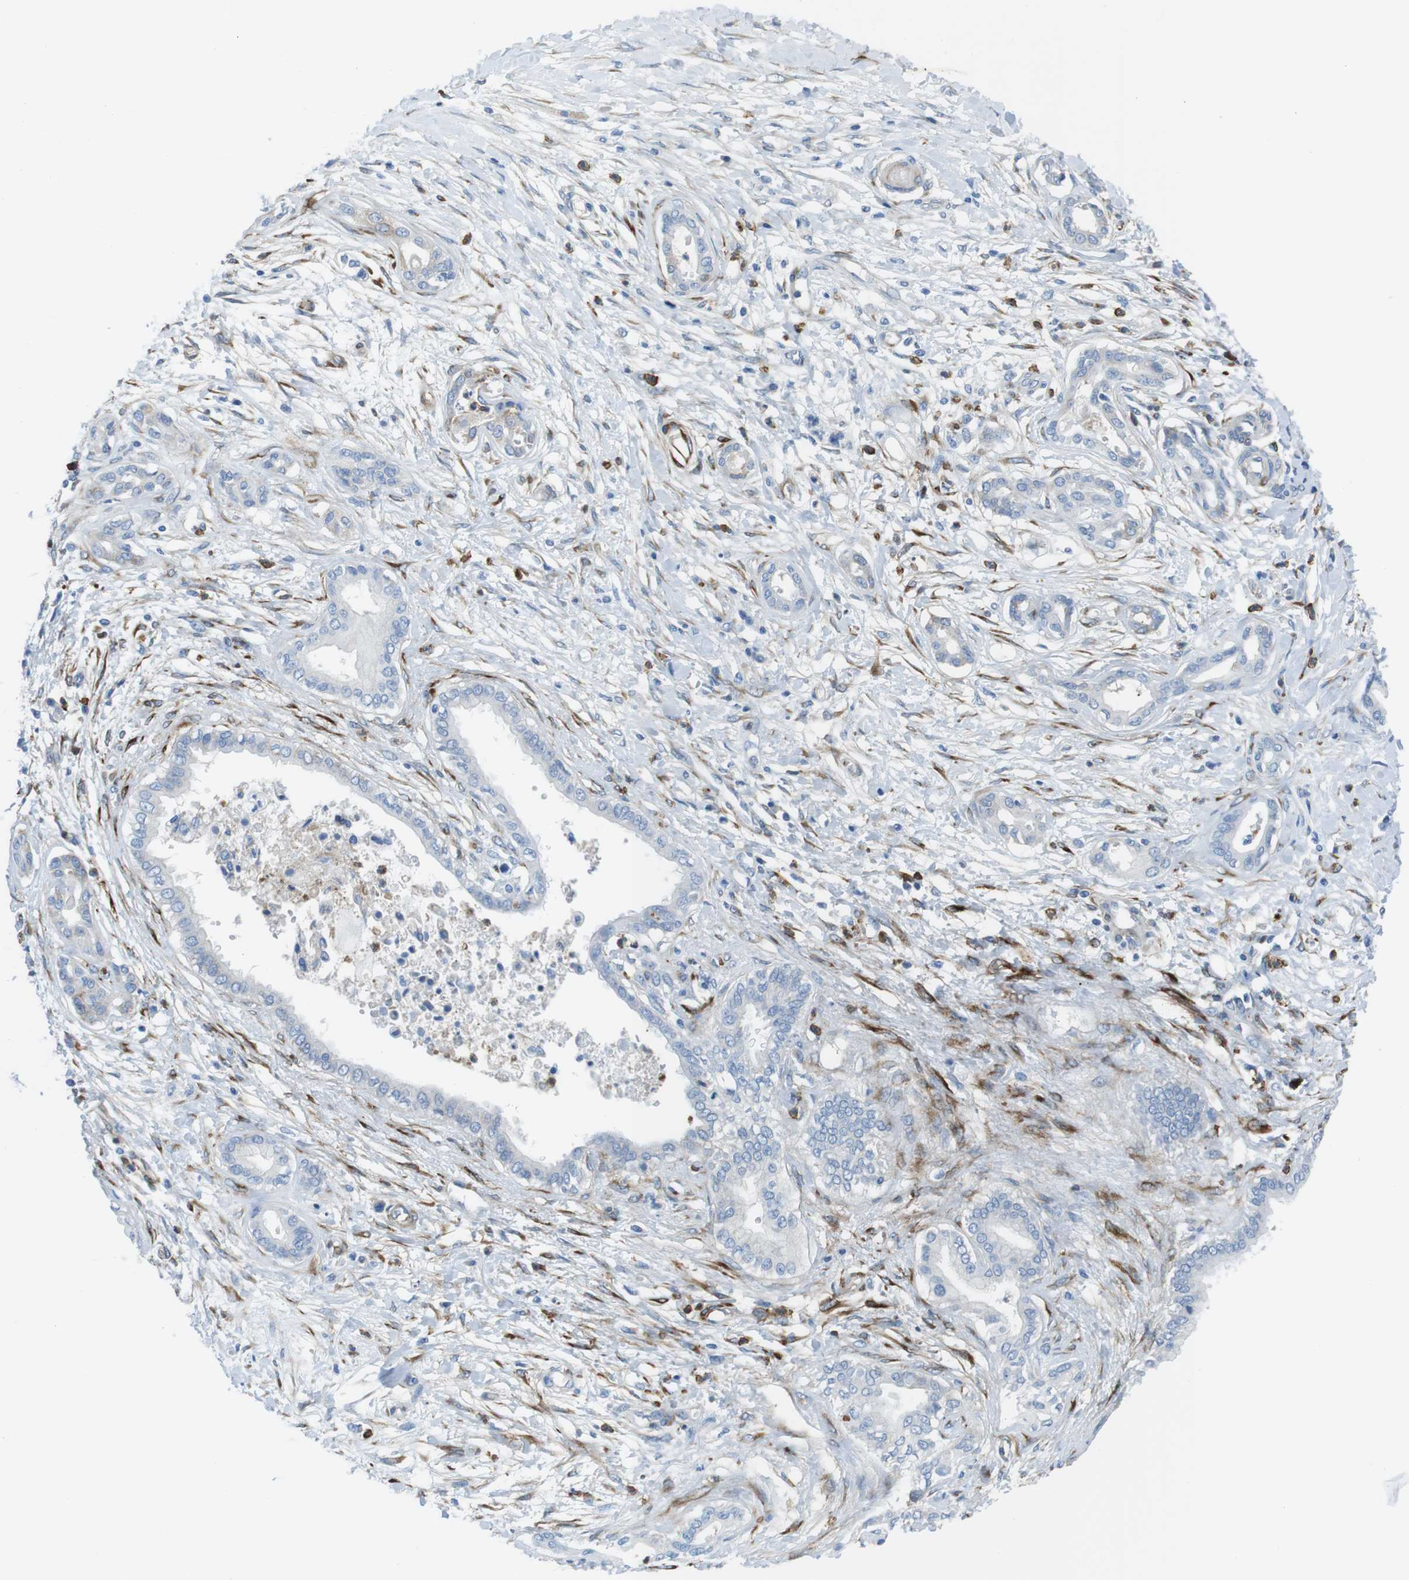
{"staining": {"intensity": "negative", "quantity": "none", "location": "none"}, "tissue": "pancreatic cancer", "cell_type": "Tumor cells", "image_type": "cancer", "snomed": [{"axis": "morphology", "description": "Adenocarcinoma, NOS"}, {"axis": "topography", "description": "Pancreas"}], "caption": "This is an IHC micrograph of adenocarcinoma (pancreatic). There is no expression in tumor cells.", "gene": "EMP2", "patient": {"sex": "male", "age": 56}}